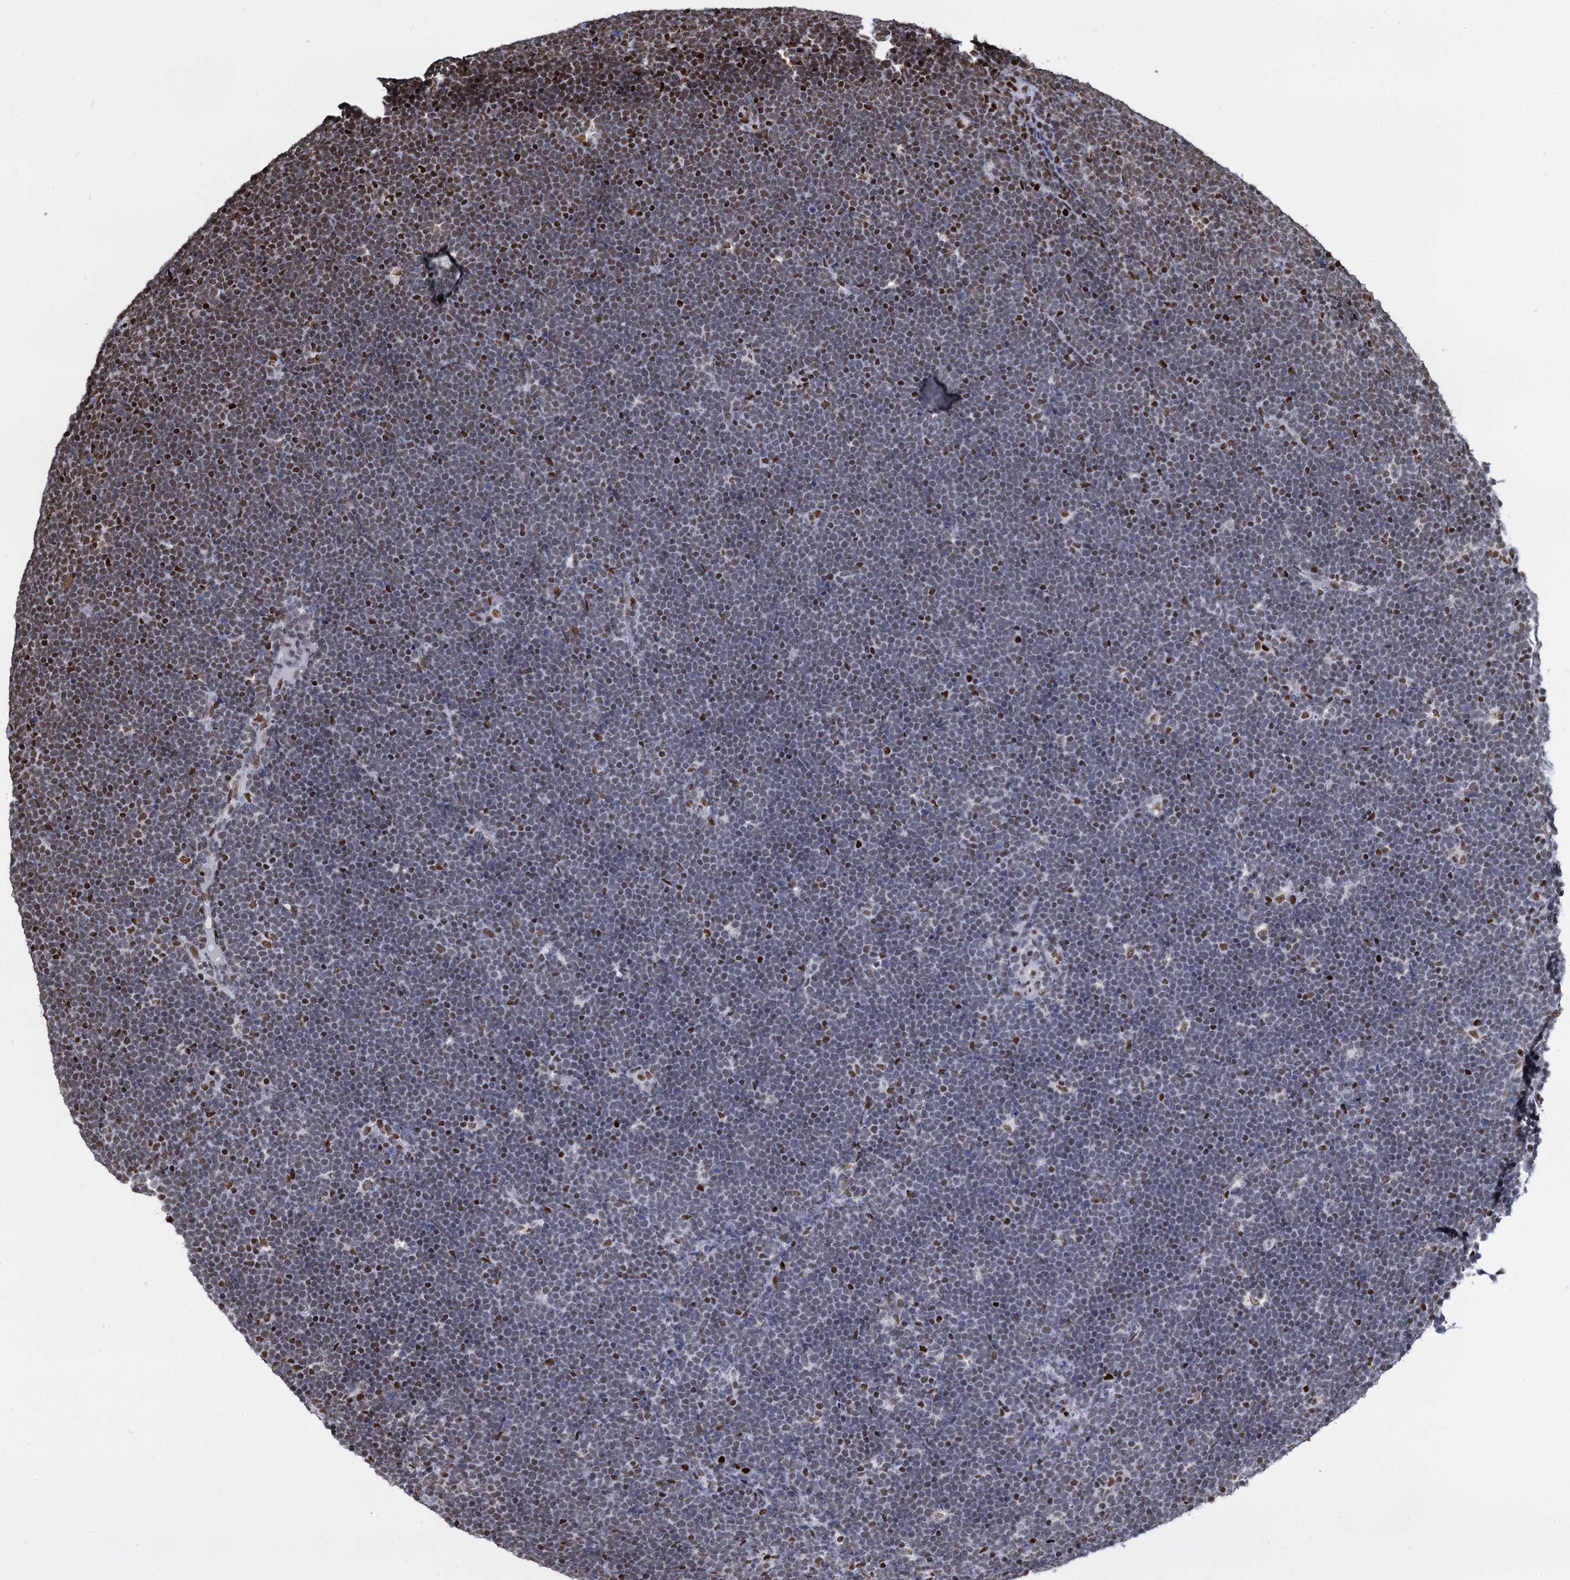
{"staining": {"intensity": "moderate", "quantity": "25%-75%", "location": "nuclear"}, "tissue": "lymphoma", "cell_type": "Tumor cells", "image_type": "cancer", "snomed": [{"axis": "morphology", "description": "Malignant lymphoma, non-Hodgkin's type, High grade"}, {"axis": "topography", "description": "Lymph node"}], "caption": "Immunohistochemistry (IHC) staining of lymphoma, which exhibits medium levels of moderate nuclear staining in about 25%-75% of tumor cells indicating moderate nuclear protein staining. The staining was performed using DAB (3,3'-diaminobenzidine) (brown) for protein detection and nuclei were counterstained in hematoxylin (blue).", "gene": "DCPS", "patient": {"sex": "male", "age": 13}}